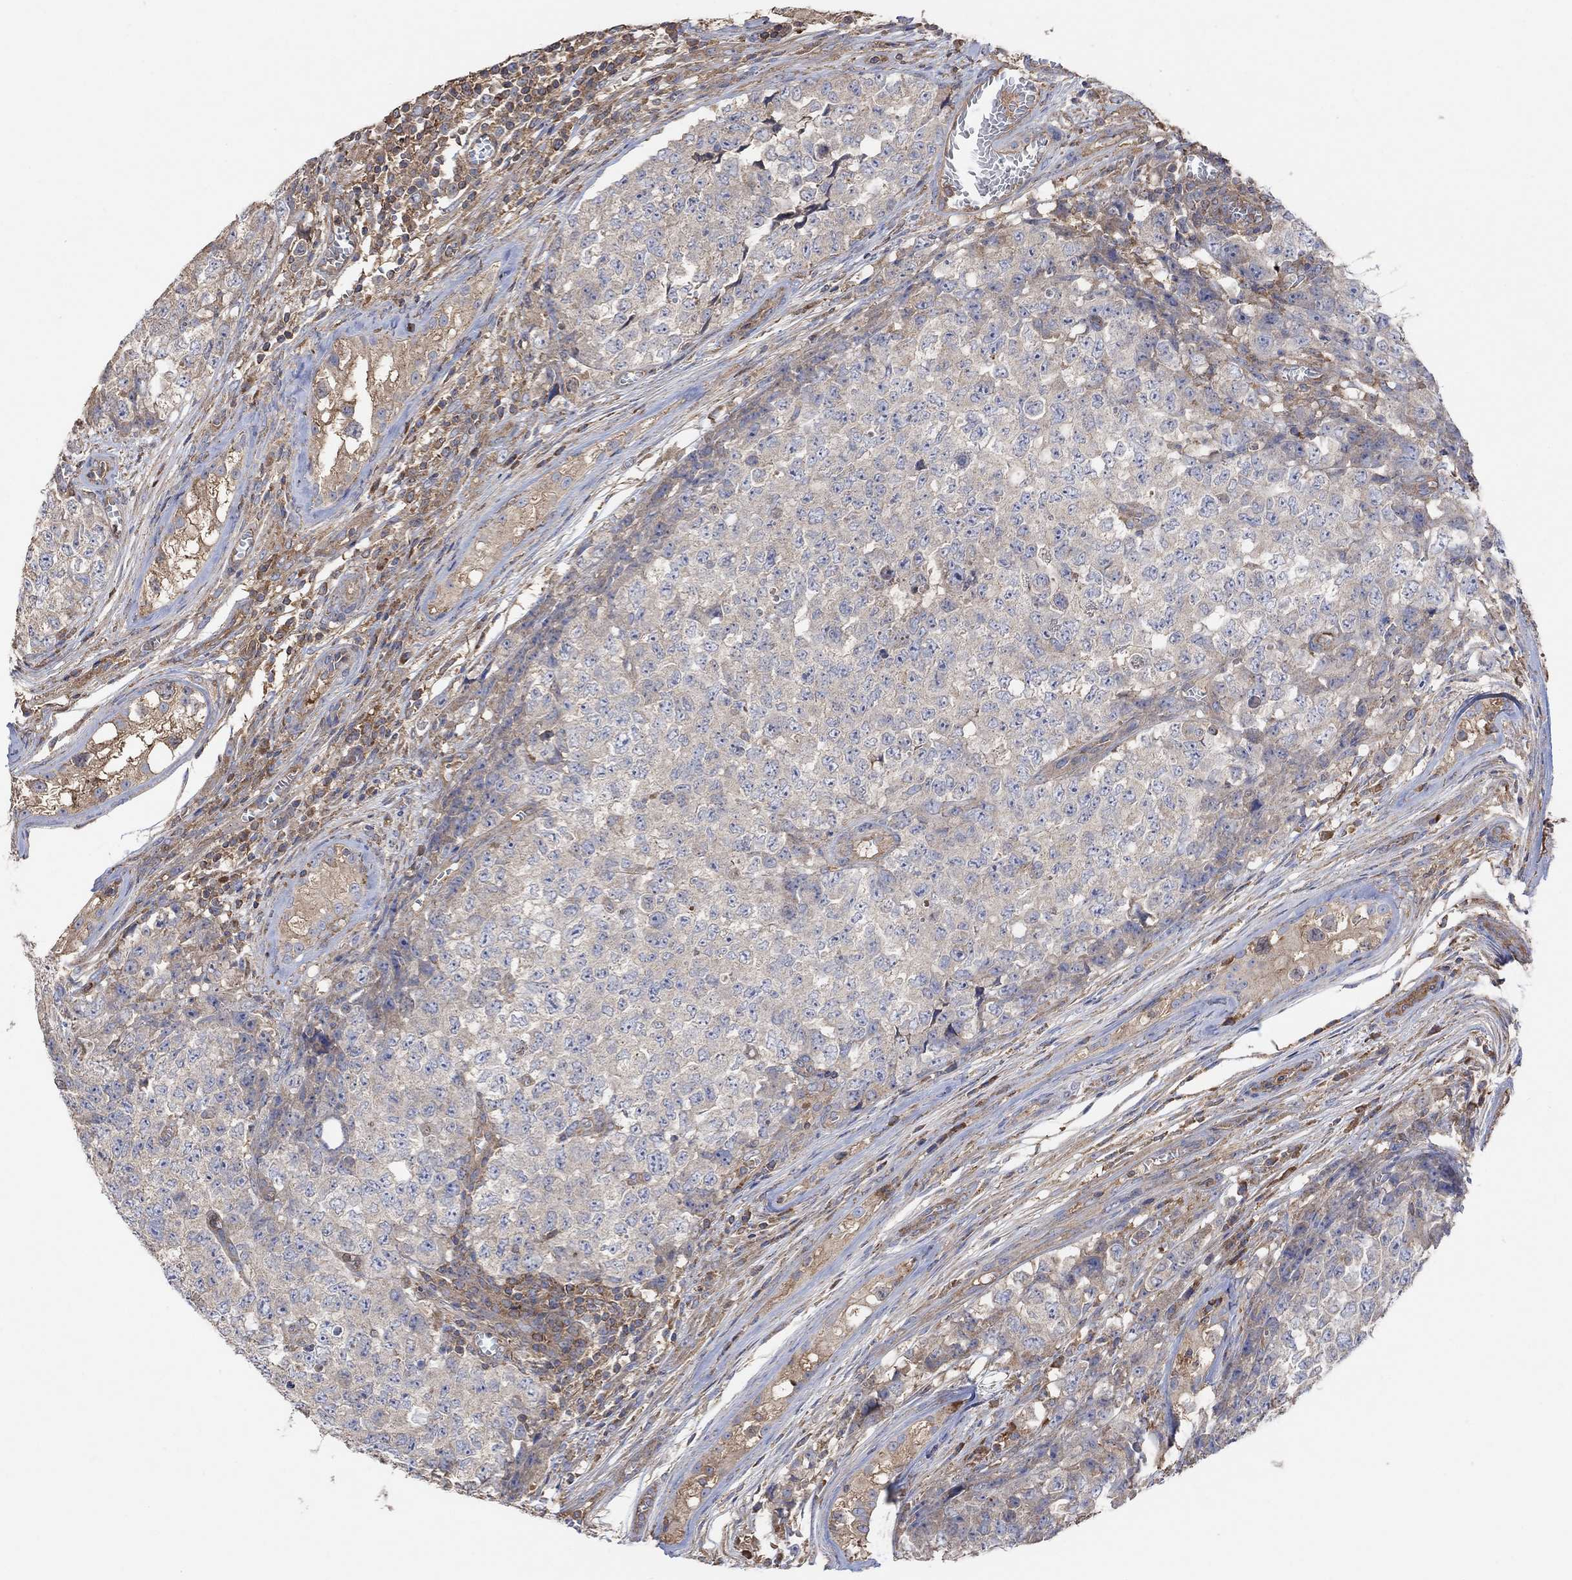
{"staining": {"intensity": "negative", "quantity": "none", "location": "none"}, "tissue": "testis cancer", "cell_type": "Tumor cells", "image_type": "cancer", "snomed": [{"axis": "morphology", "description": "Carcinoma, Embryonal, NOS"}, {"axis": "topography", "description": "Testis"}], "caption": "This is a micrograph of immunohistochemistry (IHC) staining of embryonal carcinoma (testis), which shows no positivity in tumor cells. The staining is performed using DAB (3,3'-diaminobenzidine) brown chromogen with nuclei counter-stained in using hematoxylin.", "gene": "BLOC1S3", "patient": {"sex": "male", "age": 23}}